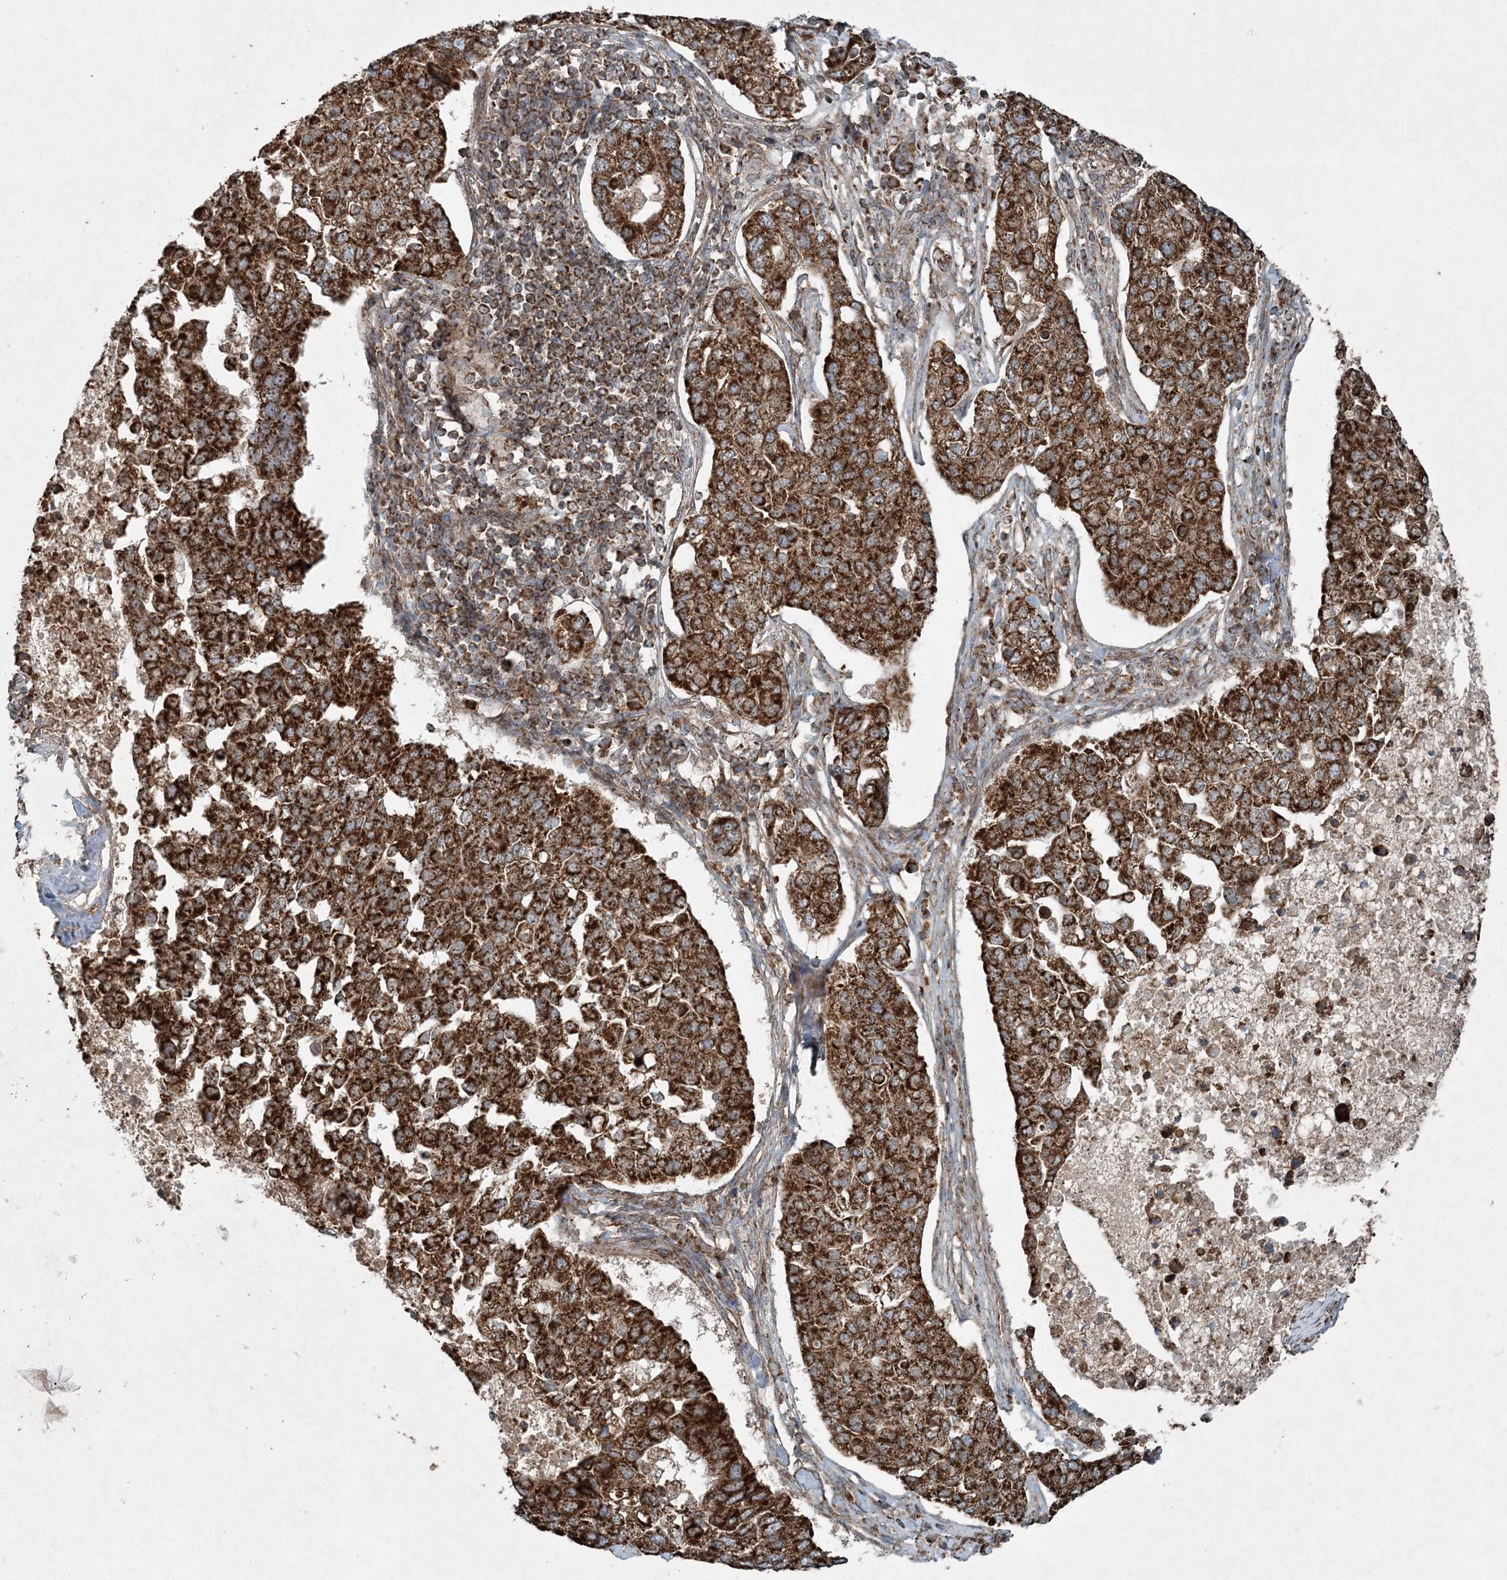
{"staining": {"intensity": "strong", "quantity": ">75%", "location": "cytoplasmic/membranous"}, "tissue": "pancreatic cancer", "cell_type": "Tumor cells", "image_type": "cancer", "snomed": [{"axis": "morphology", "description": "Adenocarcinoma, NOS"}, {"axis": "topography", "description": "Pancreas"}], "caption": "IHC image of human pancreatic cancer (adenocarcinoma) stained for a protein (brown), which exhibits high levels of strong cytoplasmic/membranous expression in about >75% of tumor cells.", "gene": "COPS7B", "patient": {"sex": "female", "age": 61}}